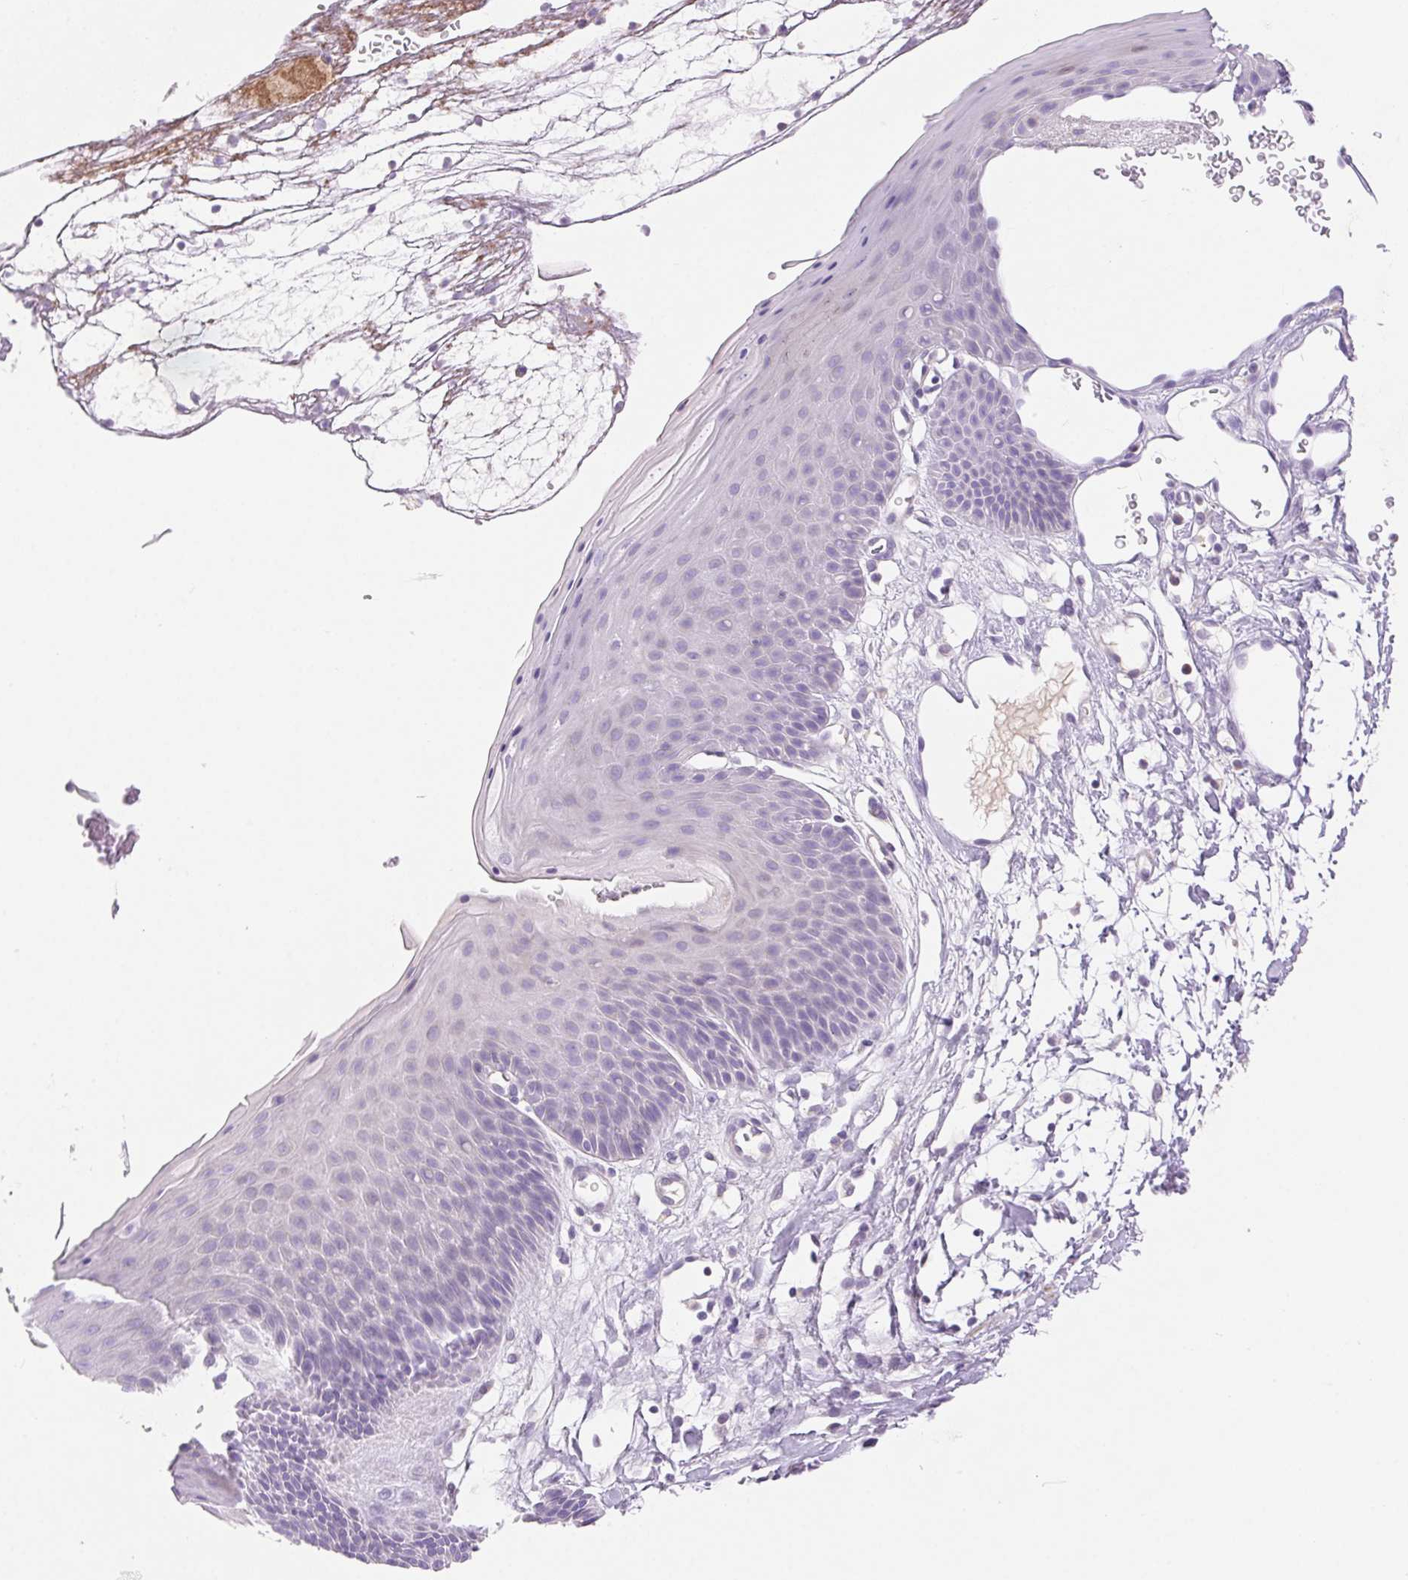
{"staining": {"intensity": "weak", "quantity": "<25%", "location": "cytoplasmic/membranous"}, "tissue": "skin", "cell_type": "Epidermal cells", "image_type": "normal", "snomed": [{"axis": "morphology", "description": "Normal tissue, NOS"}, {"axis": "topography", "description": "Anal"}], "caption": "This micrograph is of normal skin stained with IHC to label a protein in brown with the nuclei are counter-stained blue. There is no expression in epidermal cells.", "gene": "ARHGAP11B", "patient": {"sex": "male", "age": 53}}